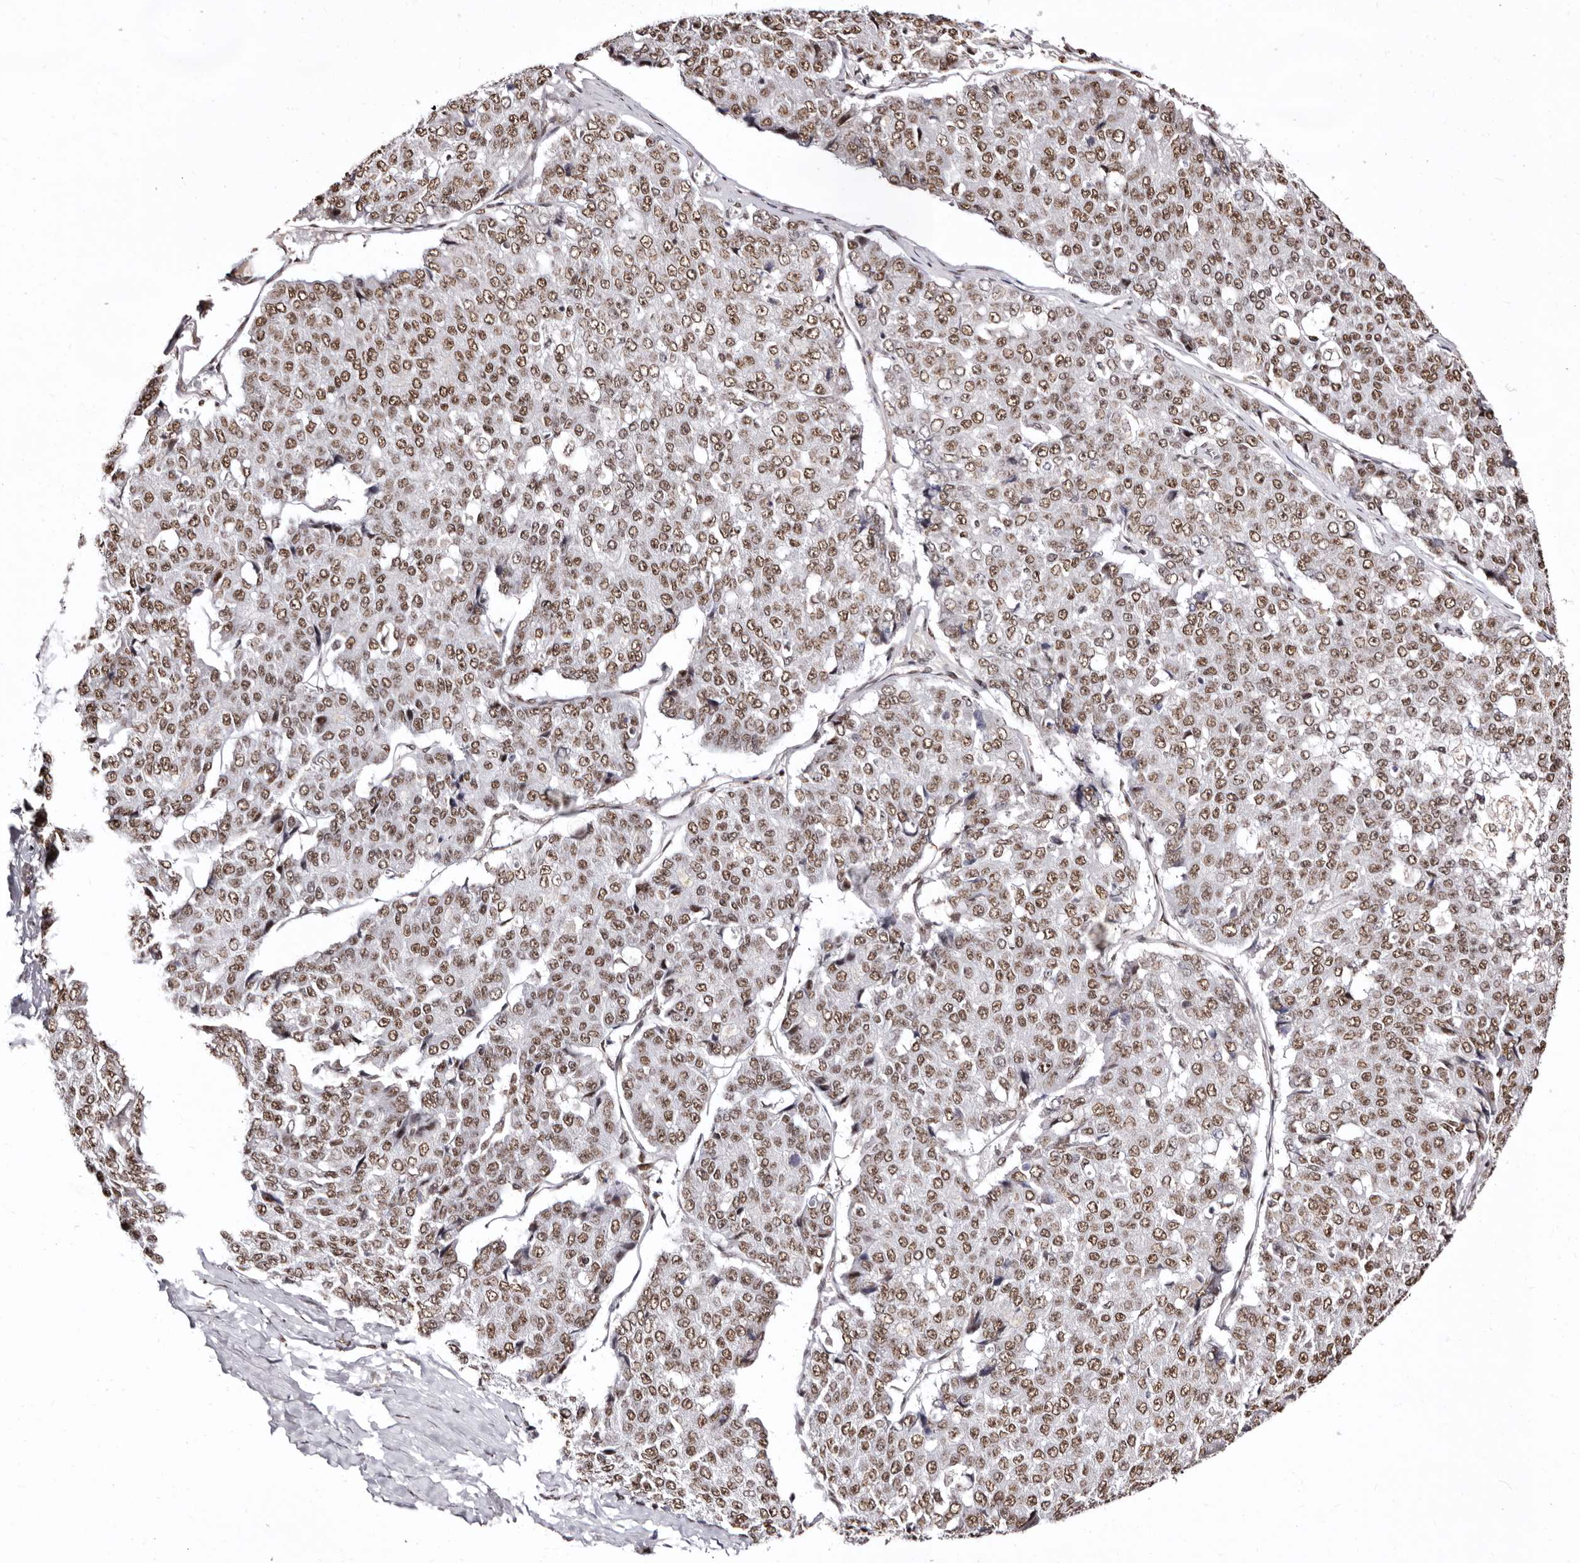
{"staining": {"intensity": "moderate", "quantity": ">75%", "location": "nuclear"}, "tissue": "pancreatic cancer", "cell_type": "Tumor cells", "image_type": "cancer", "snomed": [{"axis": "morphology", "description": "Adenocarcinoma, NOS"}, {"axis": "topography", "description": "Pancreas"}], "caption": "Human pancreatic cancer stained with a brown dye demonstrates moderate nuclear positive positivity in about >75% of tumor cells.", "gene": "ANAPC11", "patient": {"sex": "male", "age": 50}}